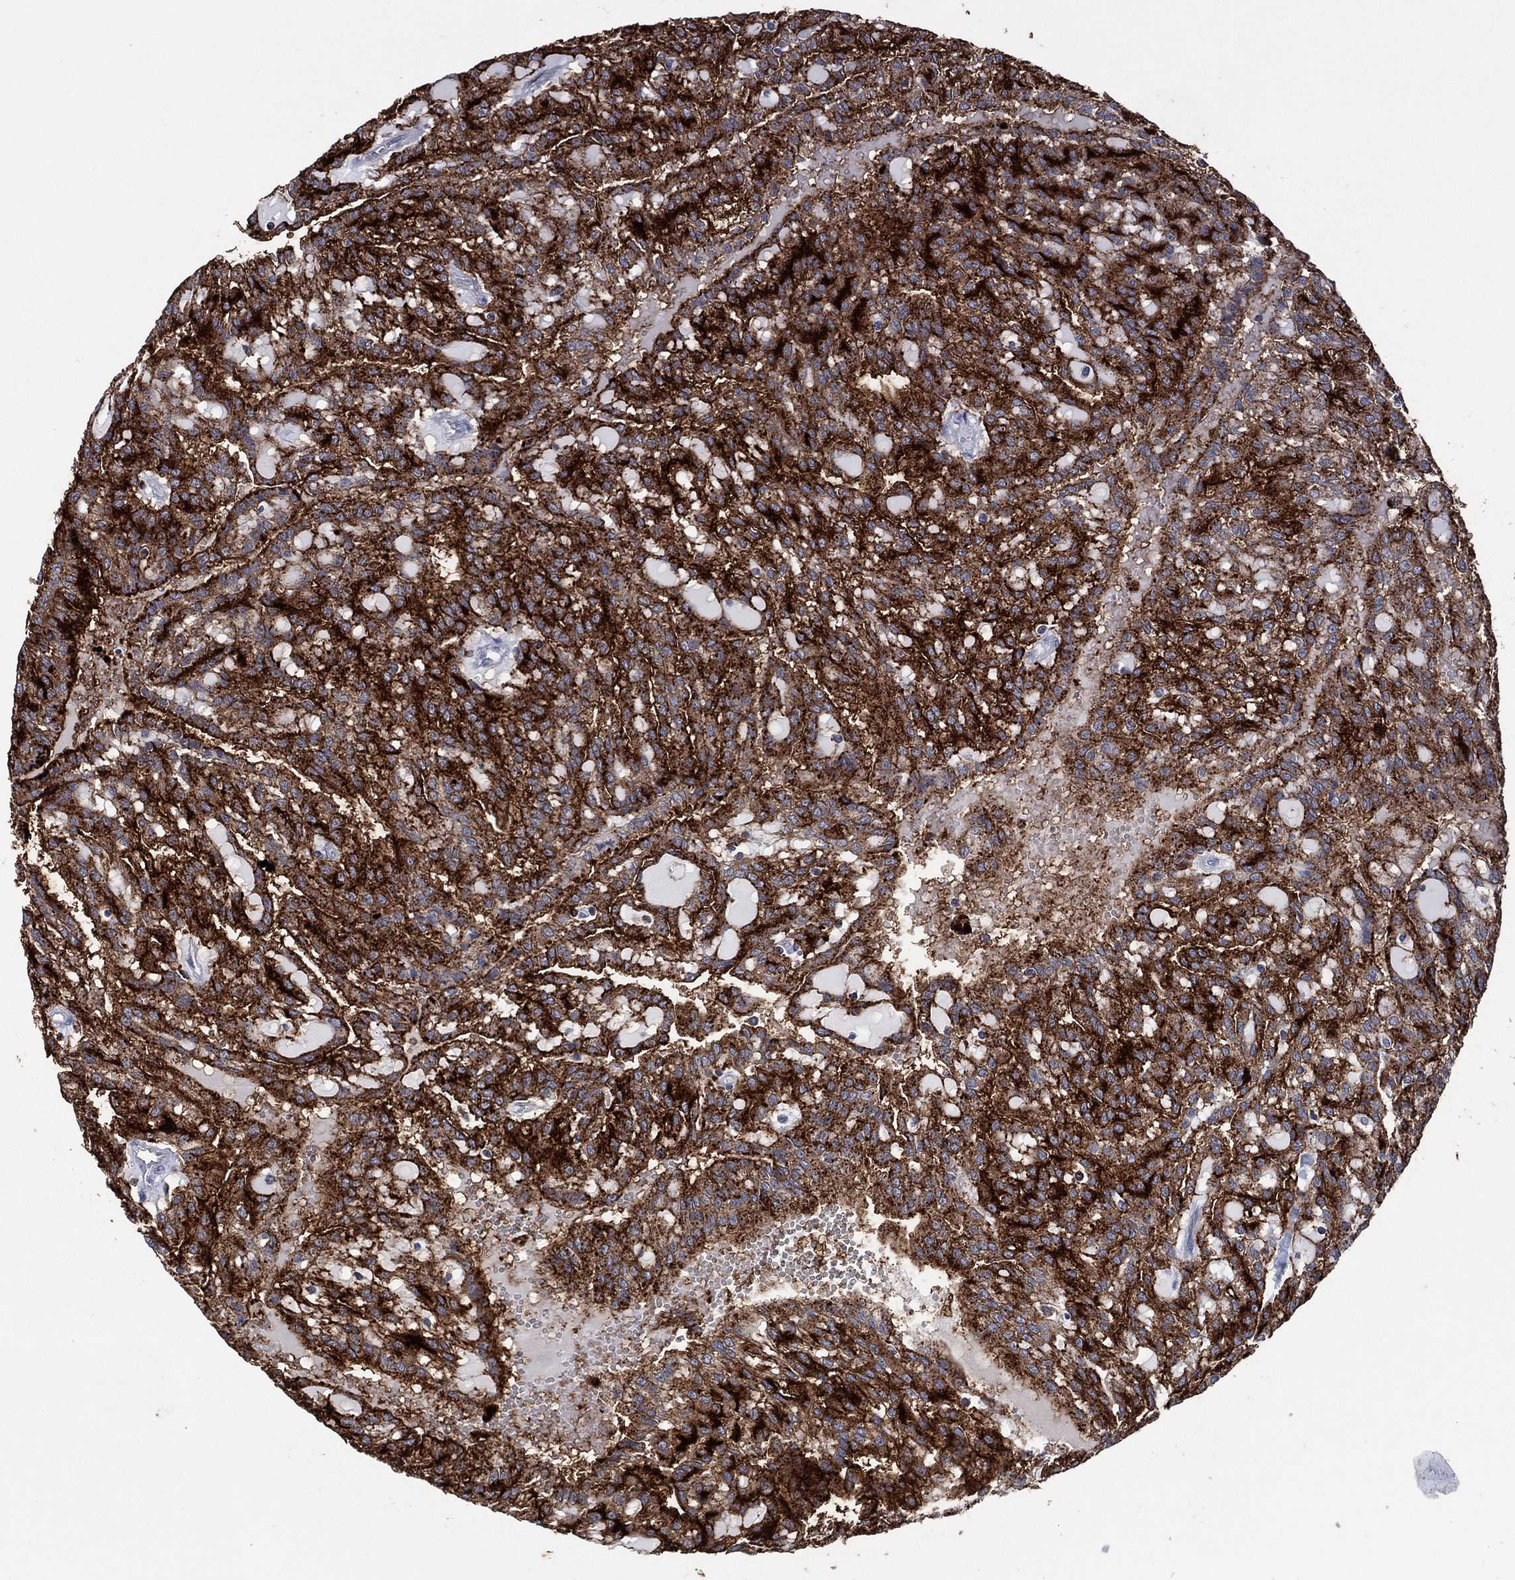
{"staining": {"intensity": "strong", "quantity": "25%-75%", "location": "cytoplasmic/membranous"}, "tissue": "renal cancer", "cell_type": "Tumor cells", "image_type": "cancer", "snomed": [{"axis": "morphology", "description": "Adenocarcinoma, NOS"}, {"axis": "topography", "description": "Kidney"}], "caption": "This histopathology image displays IHC staining of renal adenocarcinoma, with high strong cytoplasmic/membranous expression in approximately 25%-75% of tumor cells.", "gene": "DPP4", "patient": {"sex": "male", "age": 63}}